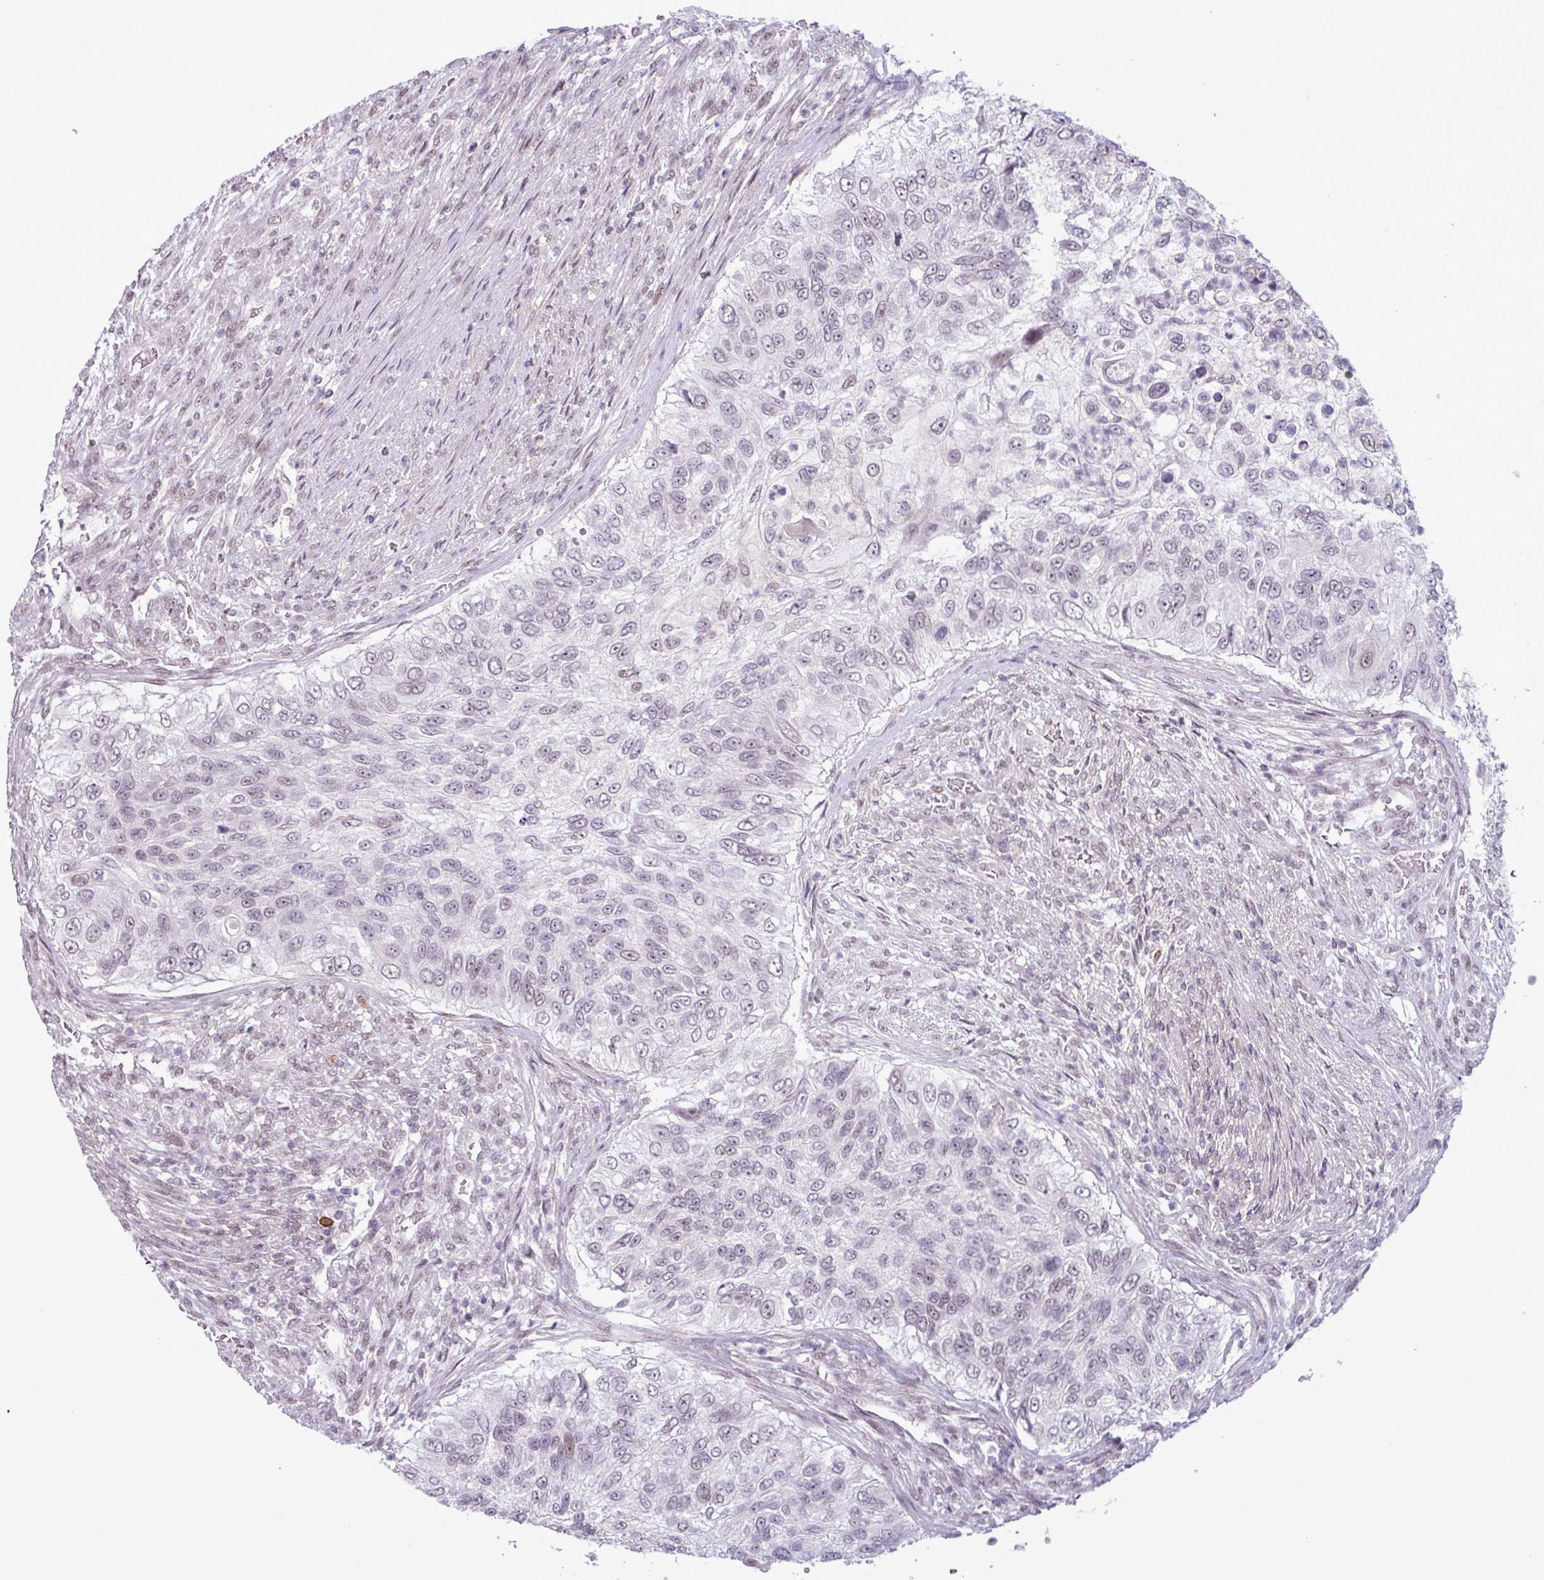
{"staining": {"intensity": "weak", "quantity": "<25%", "location": "nuclear"}, "tissue": "urothelial cancer", "cell_type": "Tumor cells", "image_type": "cancer", "snomed": [{"axis": "morphology", "description": "Urothelial carcinoma, High grade"}, {"axis": "topography", "description": "Urinary bladder"}], "caption": "Protein analysis of high-grade urothelial carcinoma shows no significant staining in tumor cells.", "gene": "NOTCH2", "patient": {"sex": "female", "age": 60}}